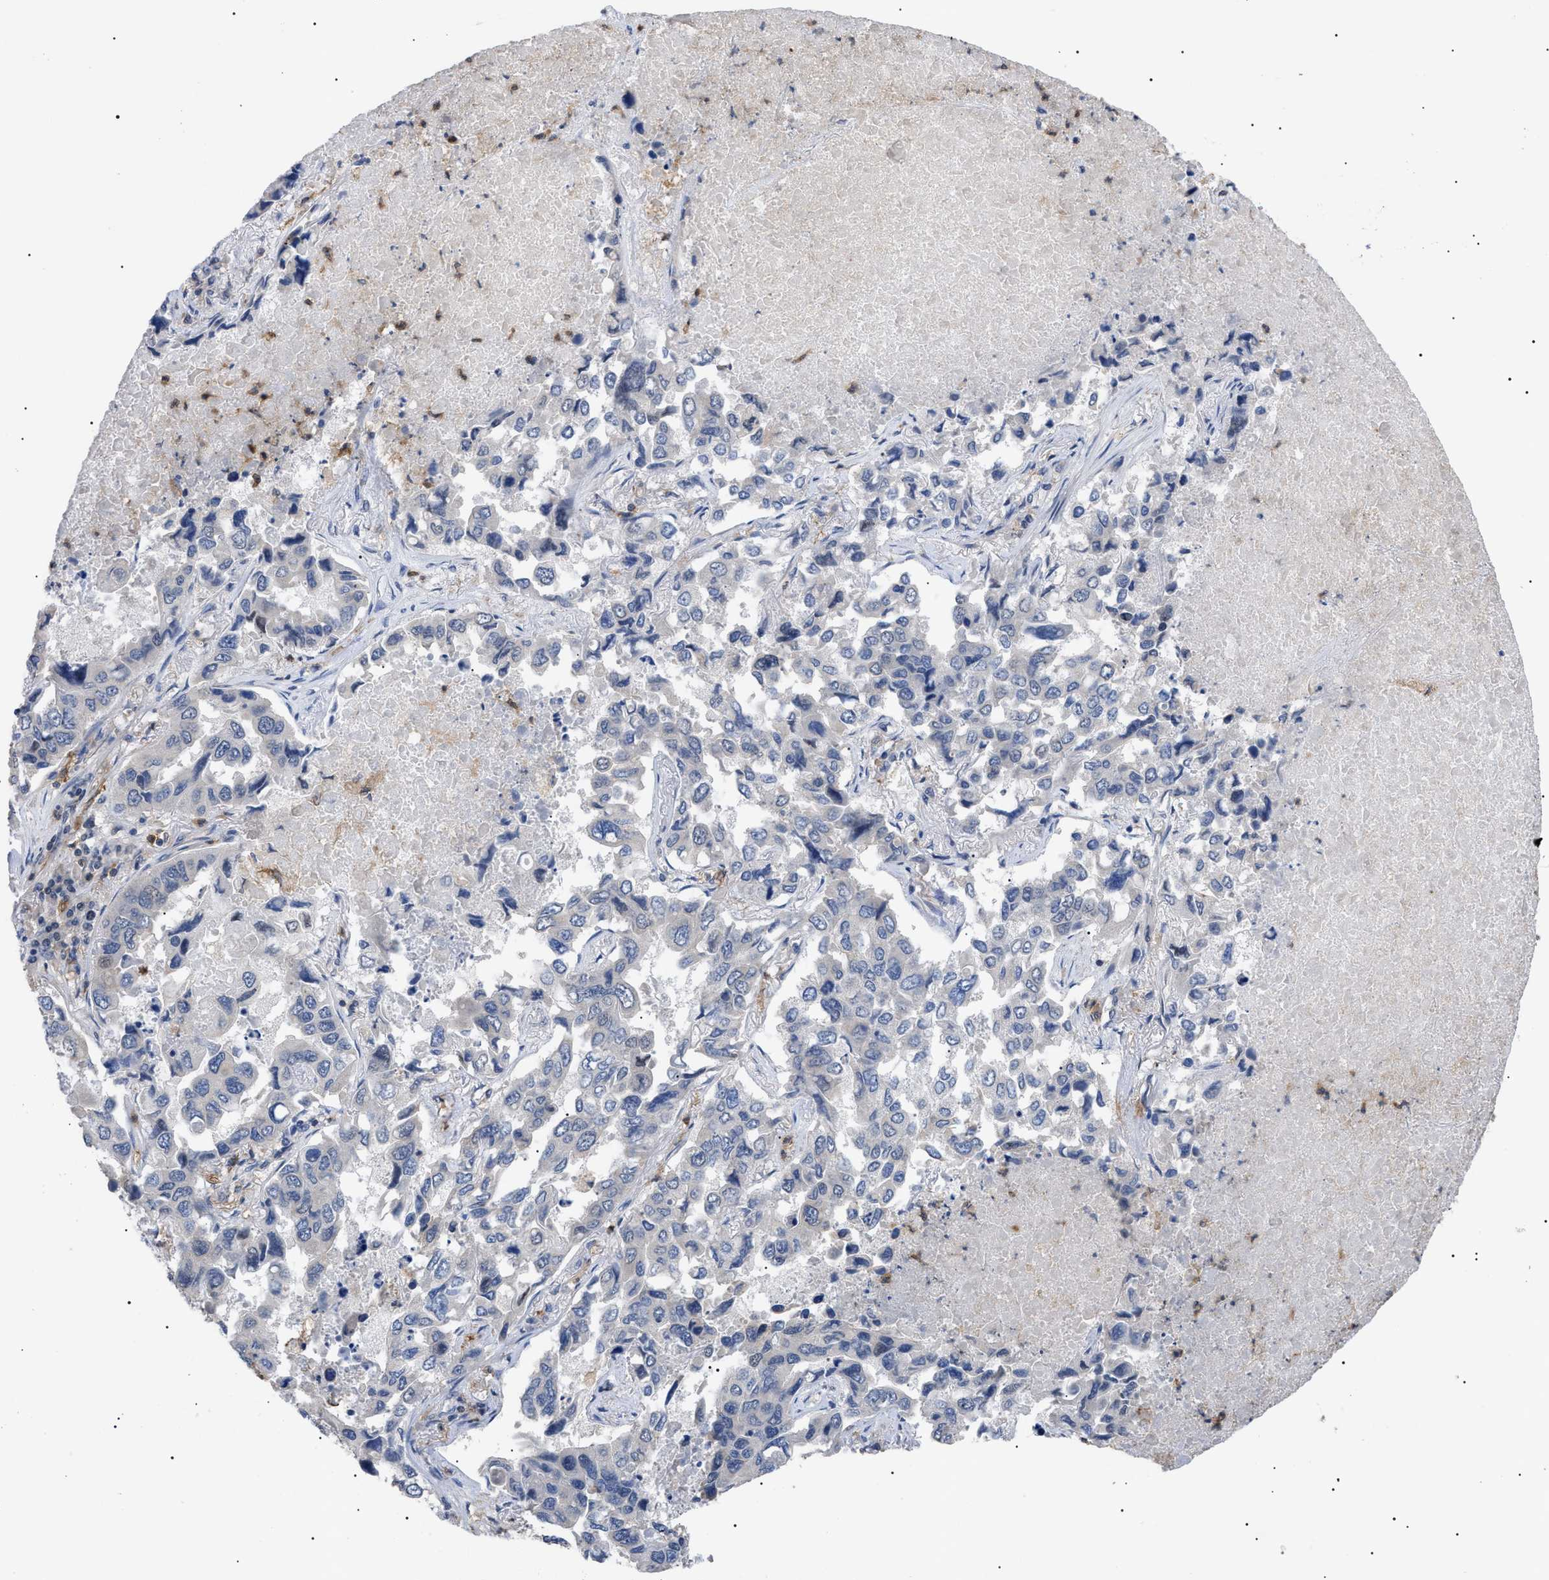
{"staining": {"intensity": "negative", "quantity": "none", "location": "none"}, "tissue": "lung cancer", "cell_type": "Tumor cells", "image_type": "cancer", "snomed": [{"axis": "morphology", "description": "Adenocarcinoma, NOS"}, {"axis": "topography", "description": "Lung"}], "caption": "Human lung cancer (adenocarcinoma) stained for a protein using immunohistochemistry shows no expression in tumor cells.", "gene": "CD300A", "patient": {"sex": "male", "age": 64}}